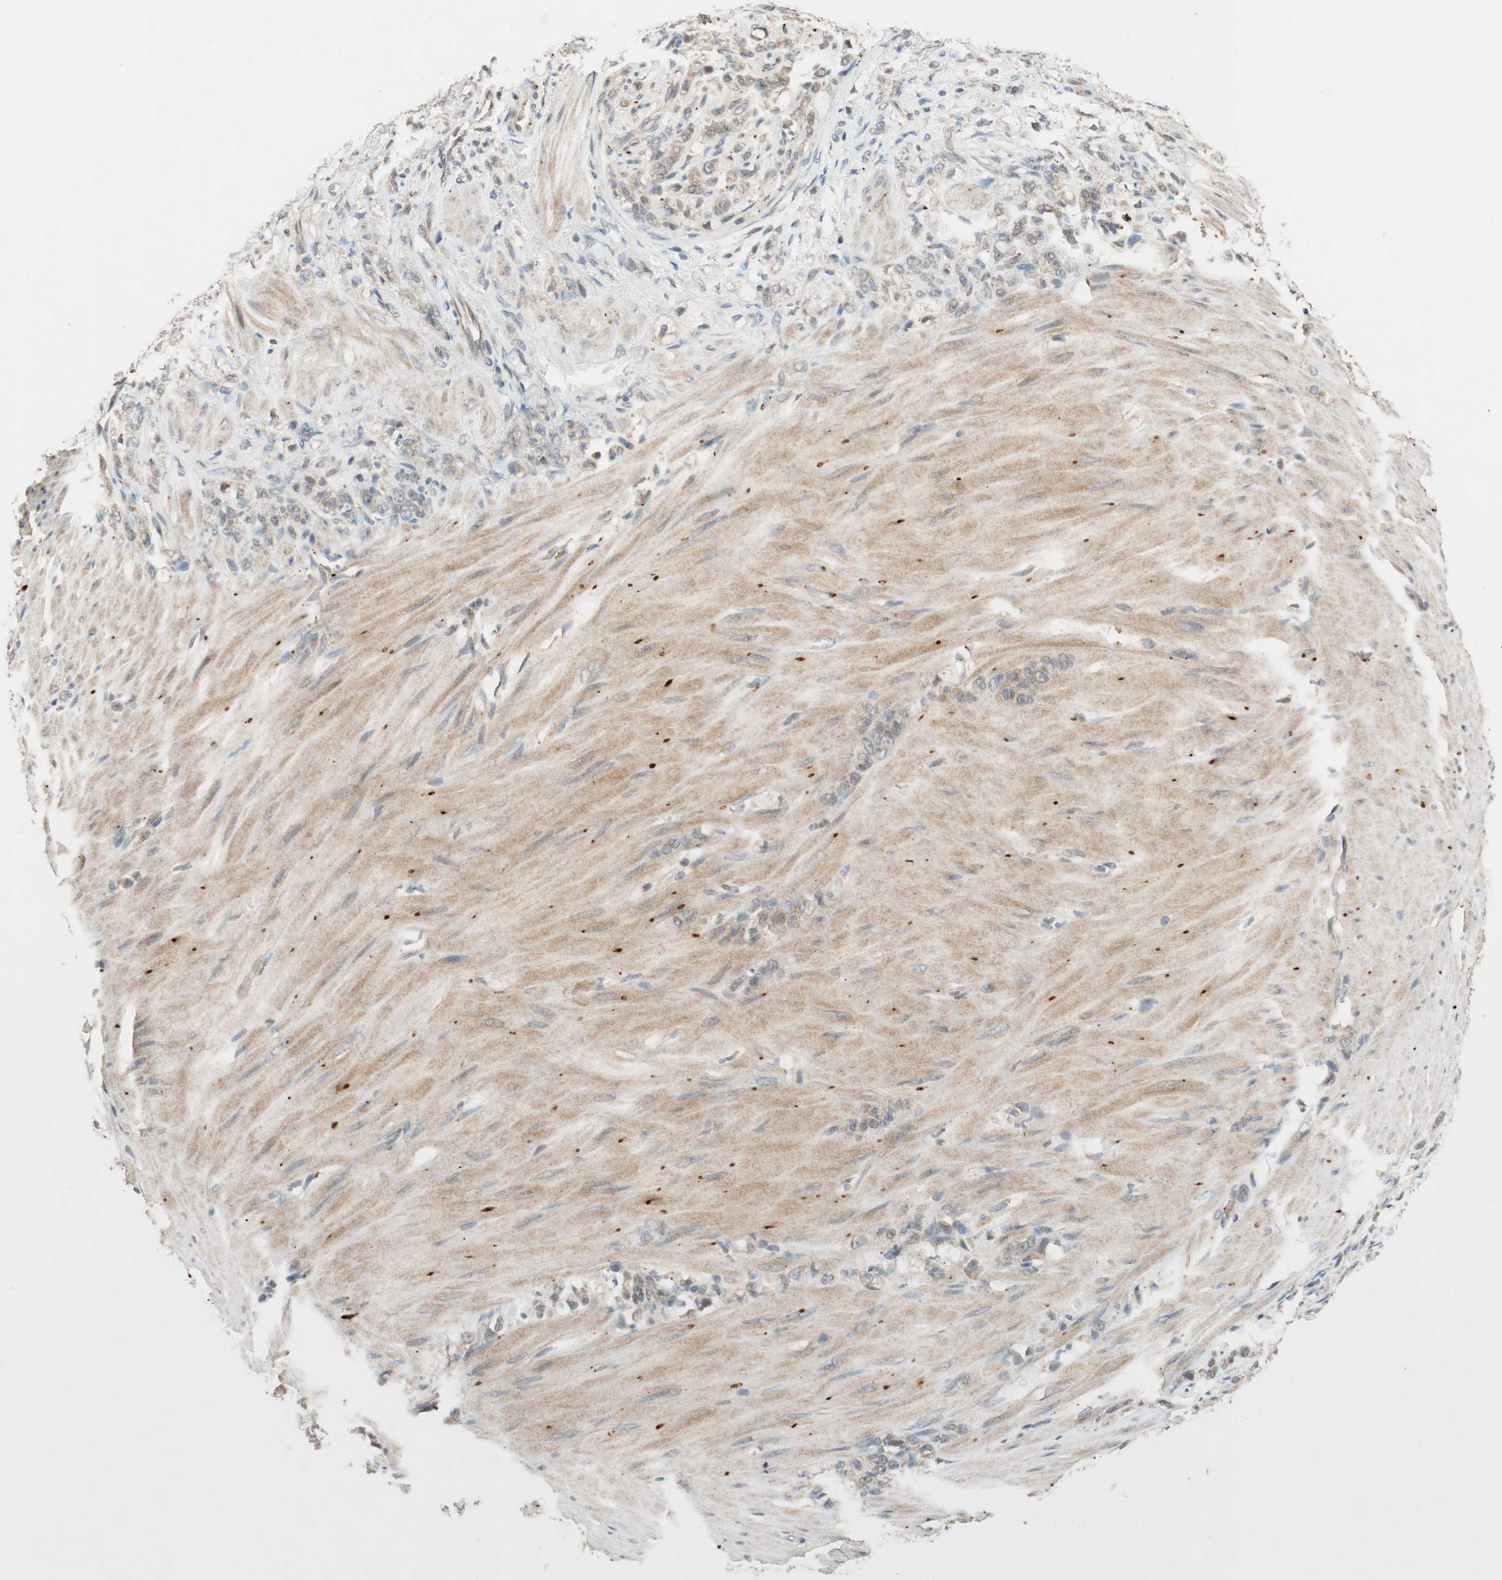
{"staining": {"intensity": "weak", "quantity": "25%-75%", "location": "cytoplasmic/membranous"}, "tissue": "stomach cancer", "cell_type": "Tumor cells", "image_type": "cancer", "snomed": [{"axis": "morphology", "description": "Adenocarcinoma, NOS"}, {"axis": "topography", "description": "Stomach"}], "caption": "DAB immunohistochemical staining of stomach adenocarcinoma displays weak cytoplasmic/membranous protein expression in approximately 25%-75% of tumor cells.", "gene": "GLB1", "patient": {"sex": "male", "age": 82}}